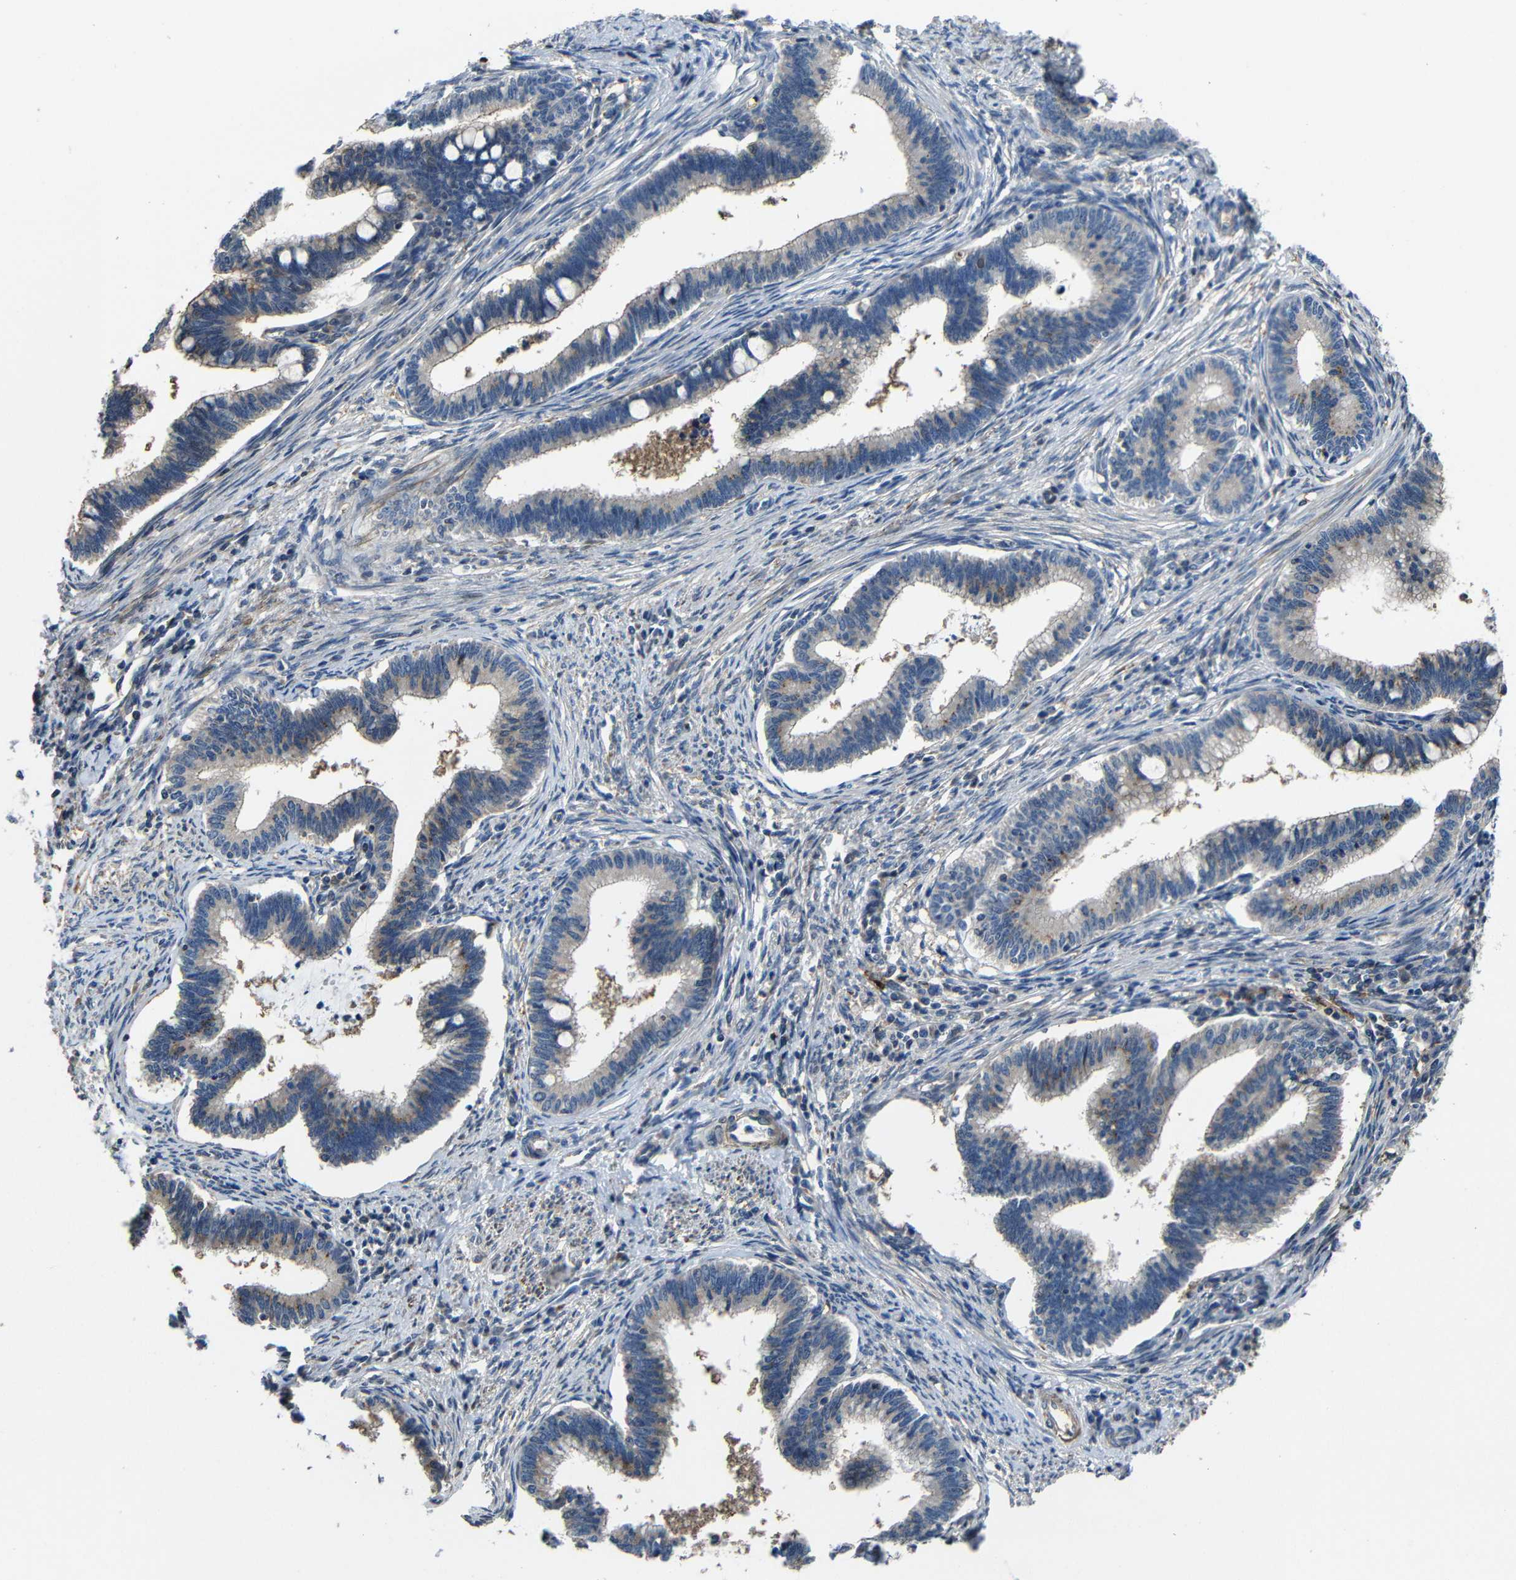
{"staining": {"intensity": "moderate", "quantity": "25%-75%", "location": "cytoplasmic/membranous"}, "tissue": "cervical cancer", "cell_type": "Tumor cells", "image_type": "cancer", "snomed": [{"axis": "morphology", "description": "Adenocarcinoma, NOS"}, {"axis": "topography", "description": "Cervix"}], "caption": "A micrograph of human cervical cancer (adenocarcinoma) stained for a protein exhibits moderate cytoplasmic/membranous brown staining in tumor cells.", "gene": "GDI1", "patient": {"sex": "female", "age": 36}}